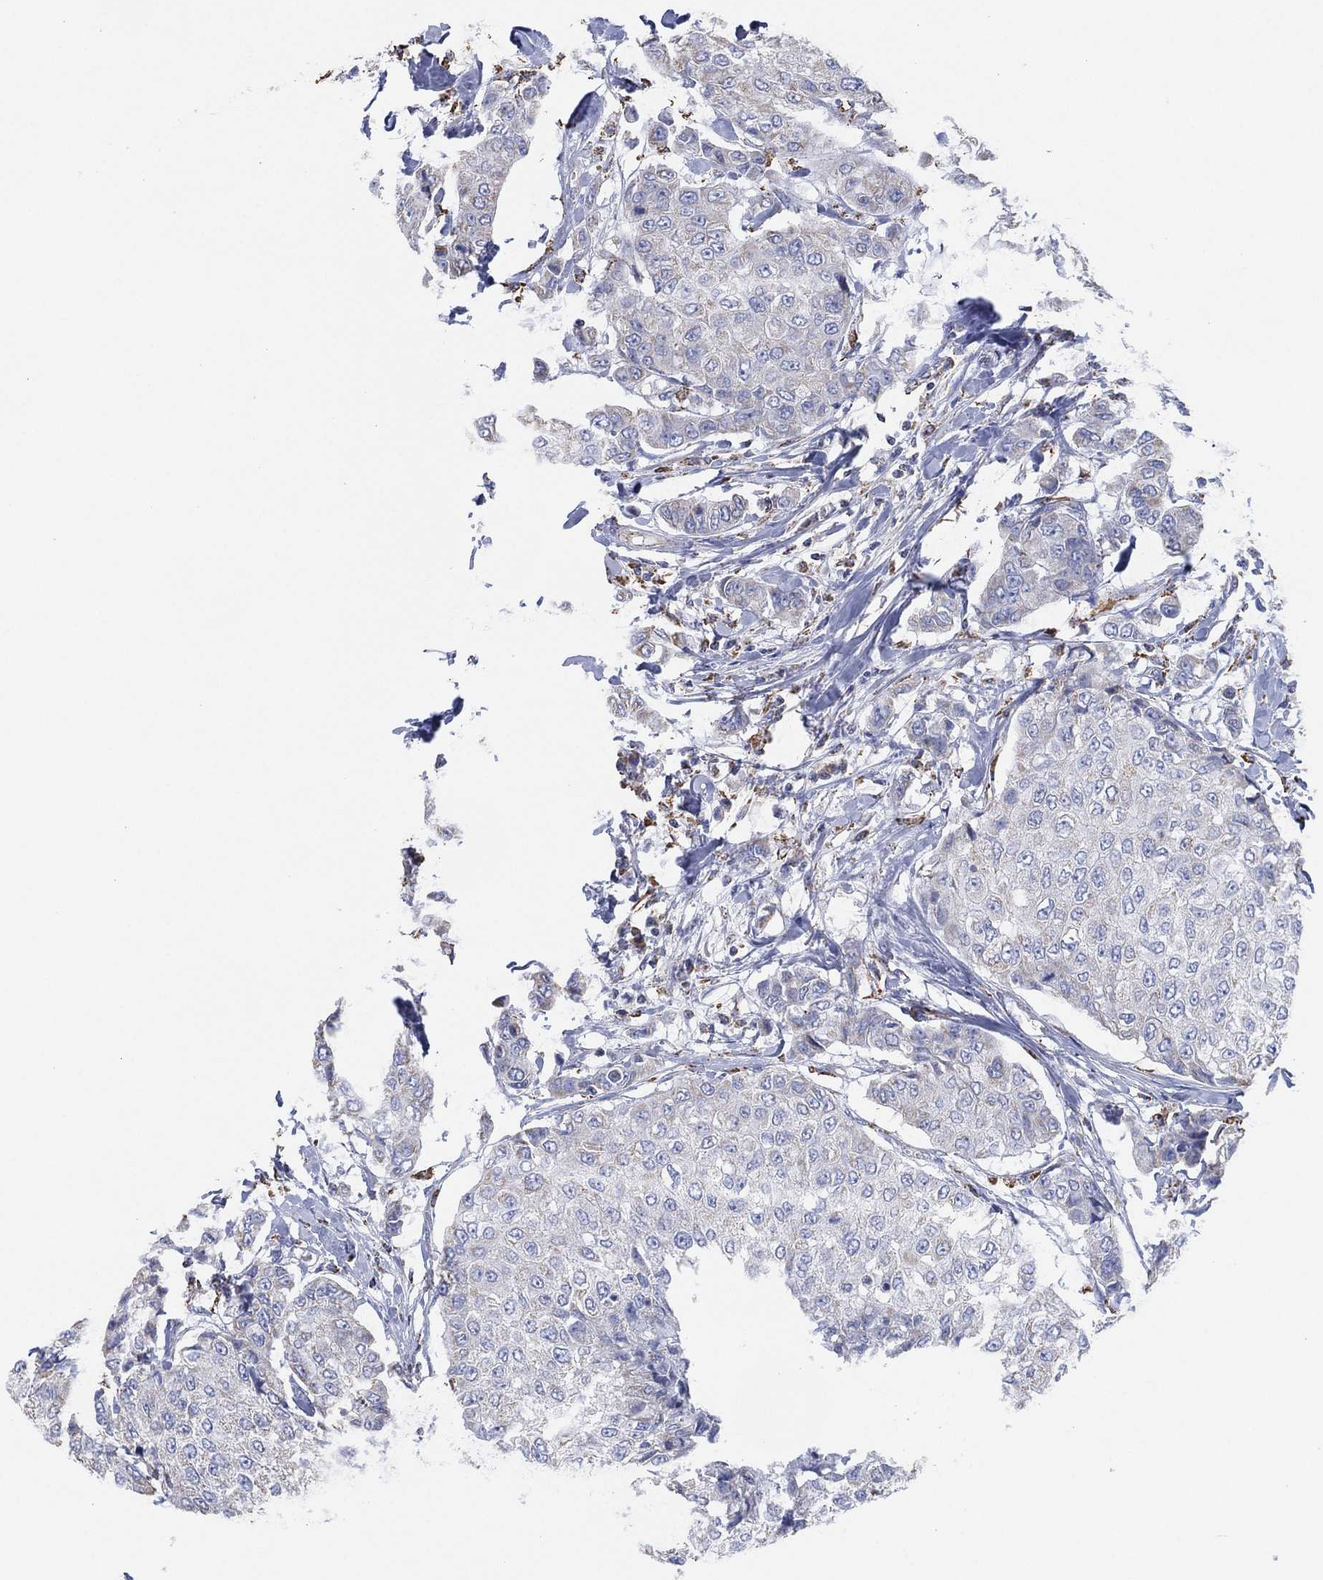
{"staining": {"intensity": "negative", "quantity": "none", "location": "none"}, "tissue": "breast cancer", "cell_type": "Tumor cells", "image_type": "cancer", "snomed": [{"axis": "morphology", "description": "Duct carcinoma"}, {"axis": "topography", "description": "Breast"}], "caption": "High magnification brightfield microscopy of breast cancer stained with DAB (3,3'-diaminobenzidine) (brown) and counterstained with hematoxylin (blue): tumor cells show no significant expression. (Brightfield microscopy of DAB IHC at high magnification).", "gene": "CFTR", "patient": {"sex": "female", "age": 27}}